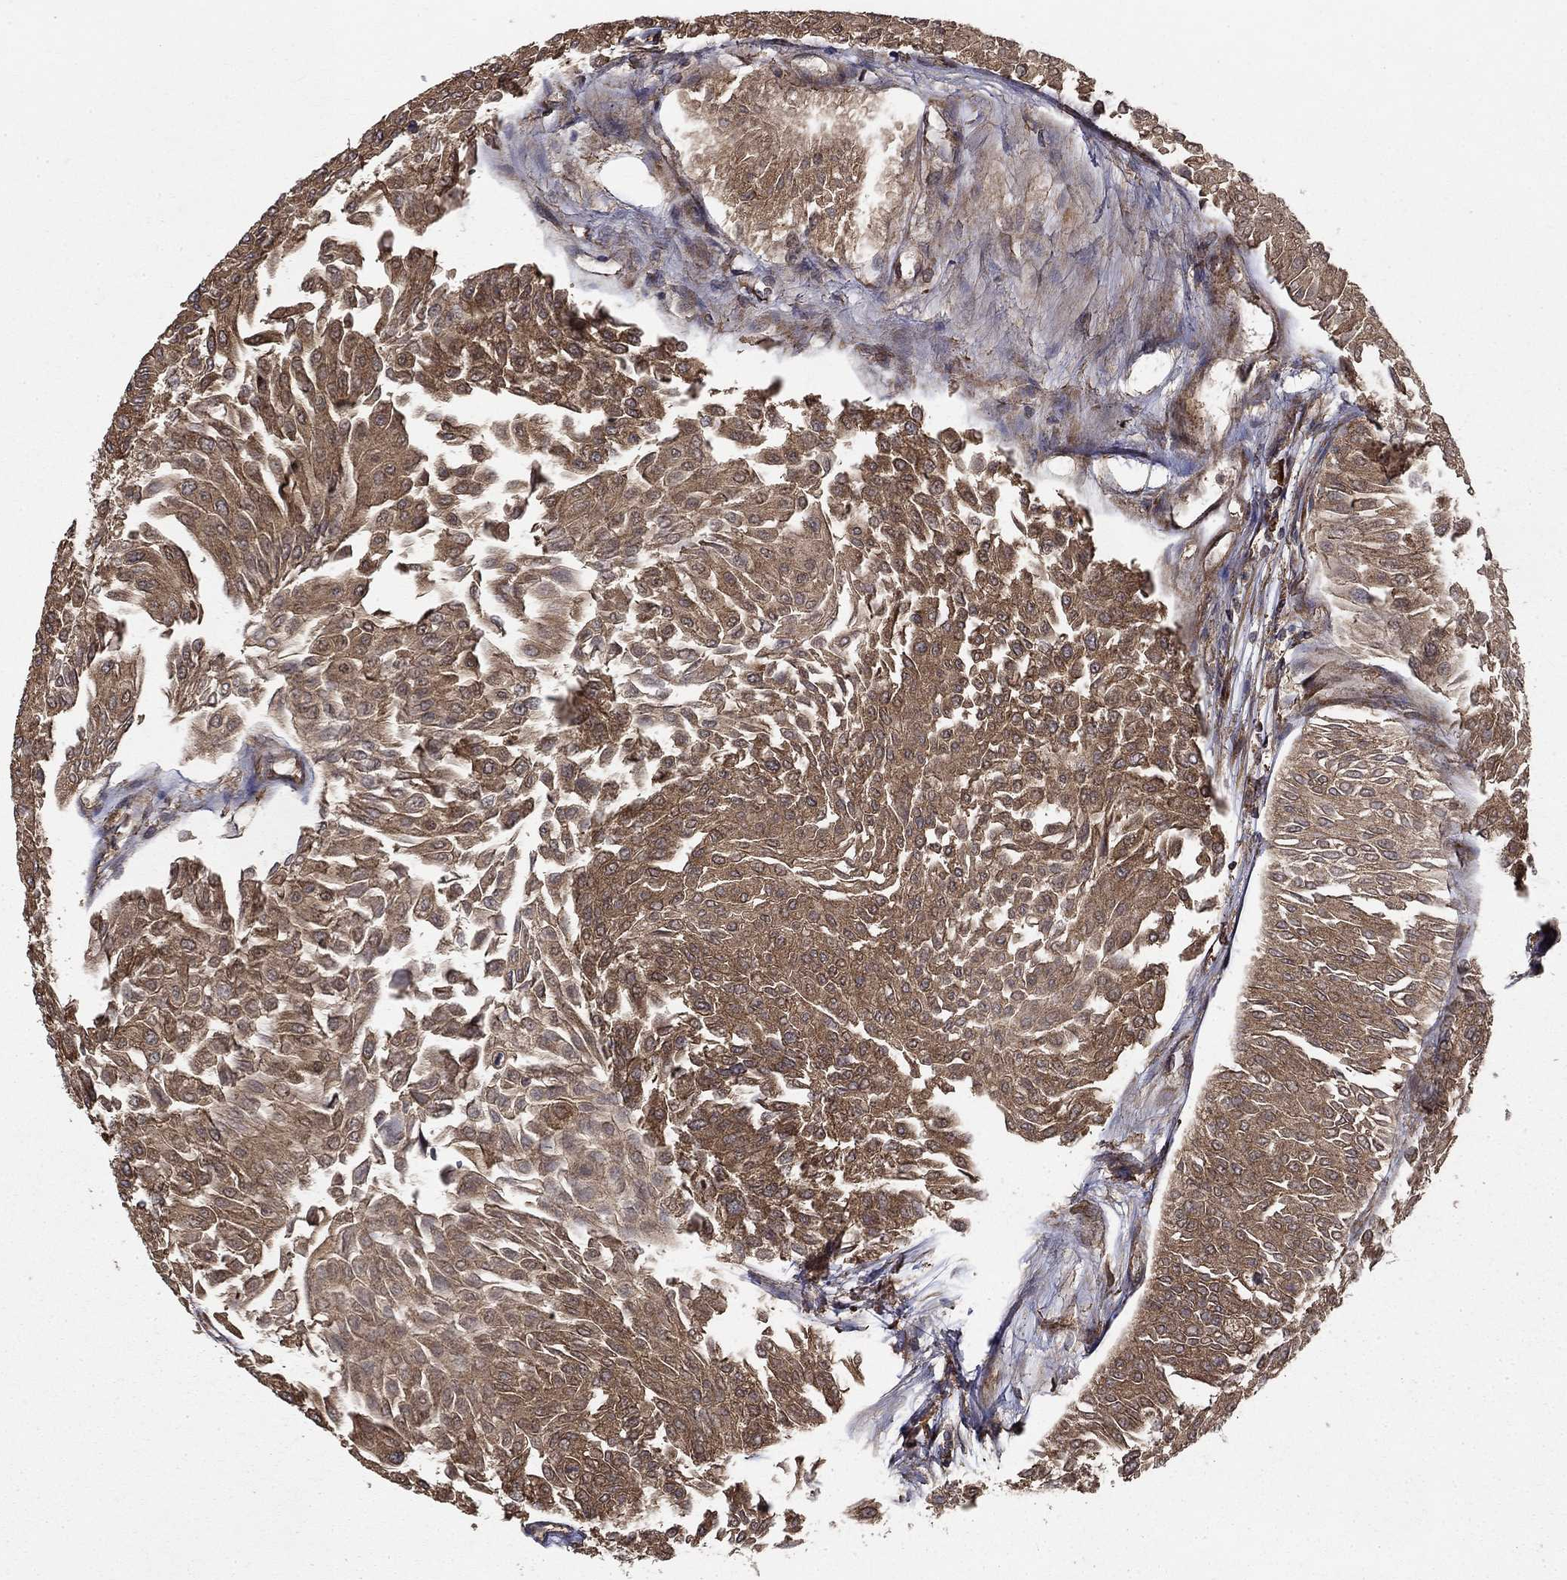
{"staining": {"intensity": "moderate", "quantity": "25%-75%", "location": "cytoplasmic/membranous"}, "tissue": "urothelial cancer", "cell_type": "Tumor cells", "image_type": "cancer", "snomed": [{"axis": "morphology", "description": "Urothelial carcinoma, Low grade"}, {"axis": "topography", "description": "Urinary bladder"}], "caption": "A brown stain shows moderate cytoplasmic/membranous staining of a protein in low-grade urothelial carcinoma tumor cells. The staining is performed using DAB (3,3'-diaminobenzidine) brown chromogen to label protein expression. The nuclei are counter-stained blue using hematoxylin.", "gene": "BABAM2", "patient": {"sex": "male", "age": 67}}